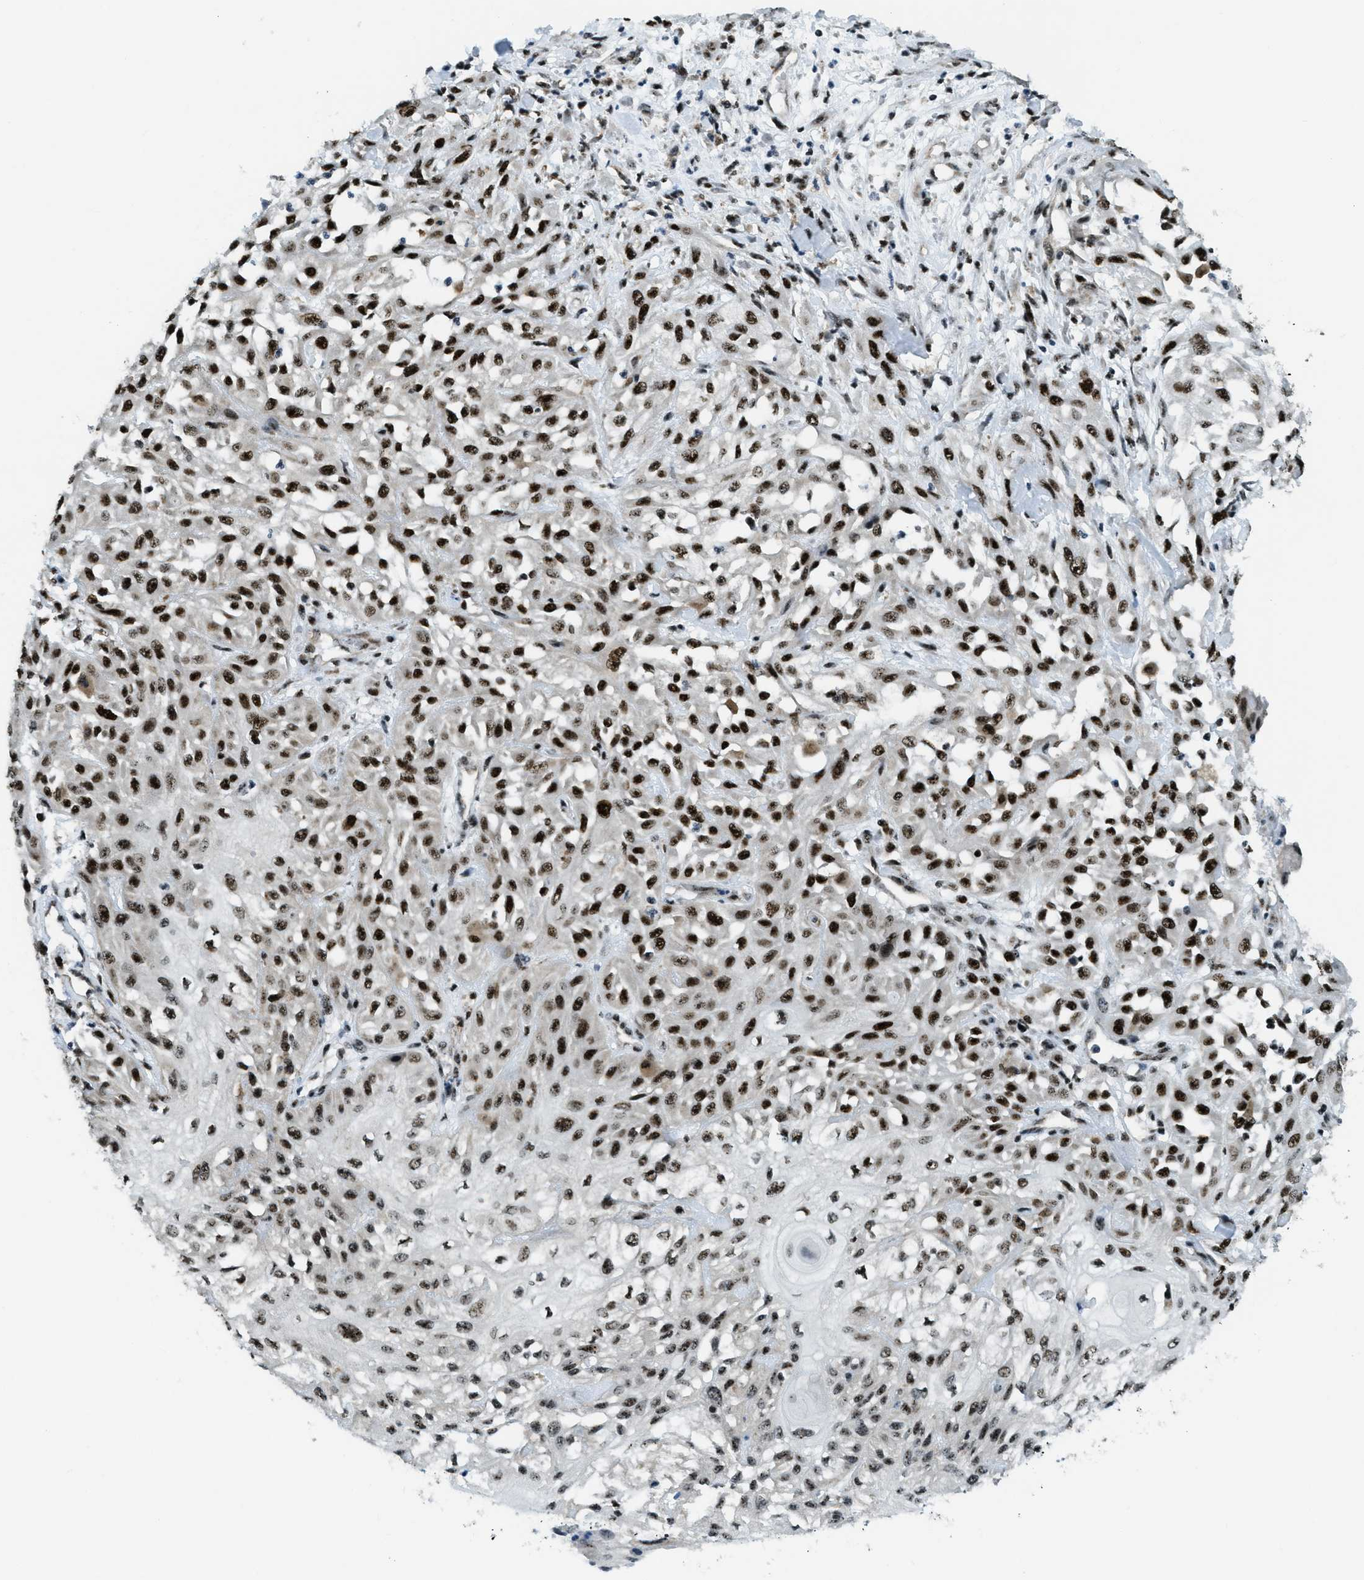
{"staining": {"intensity": "strong", "quantity": ">75%", "location": "nuclear"}, "tissue": "skin cancer", "cell_type": "Tumor cells", "image_type": "cancer", "snomed": [{"axis": "morphology", "description": "Squamous cell carcinoma, NOS"}, {"axis": "morphology", "description": "Squamous cell carcinoma, metastatic, NOS"}, {"axis": "topography", "description": "Skin"}, {"axis": "topography", "description": "Lymph node"}], "caption": "Protein staining of skin cancer tissue displays strong nuclear staining in approximately >75% of tumor cells.", "gene": "SP100", "patient": {"sex": "male", "age": 75}}